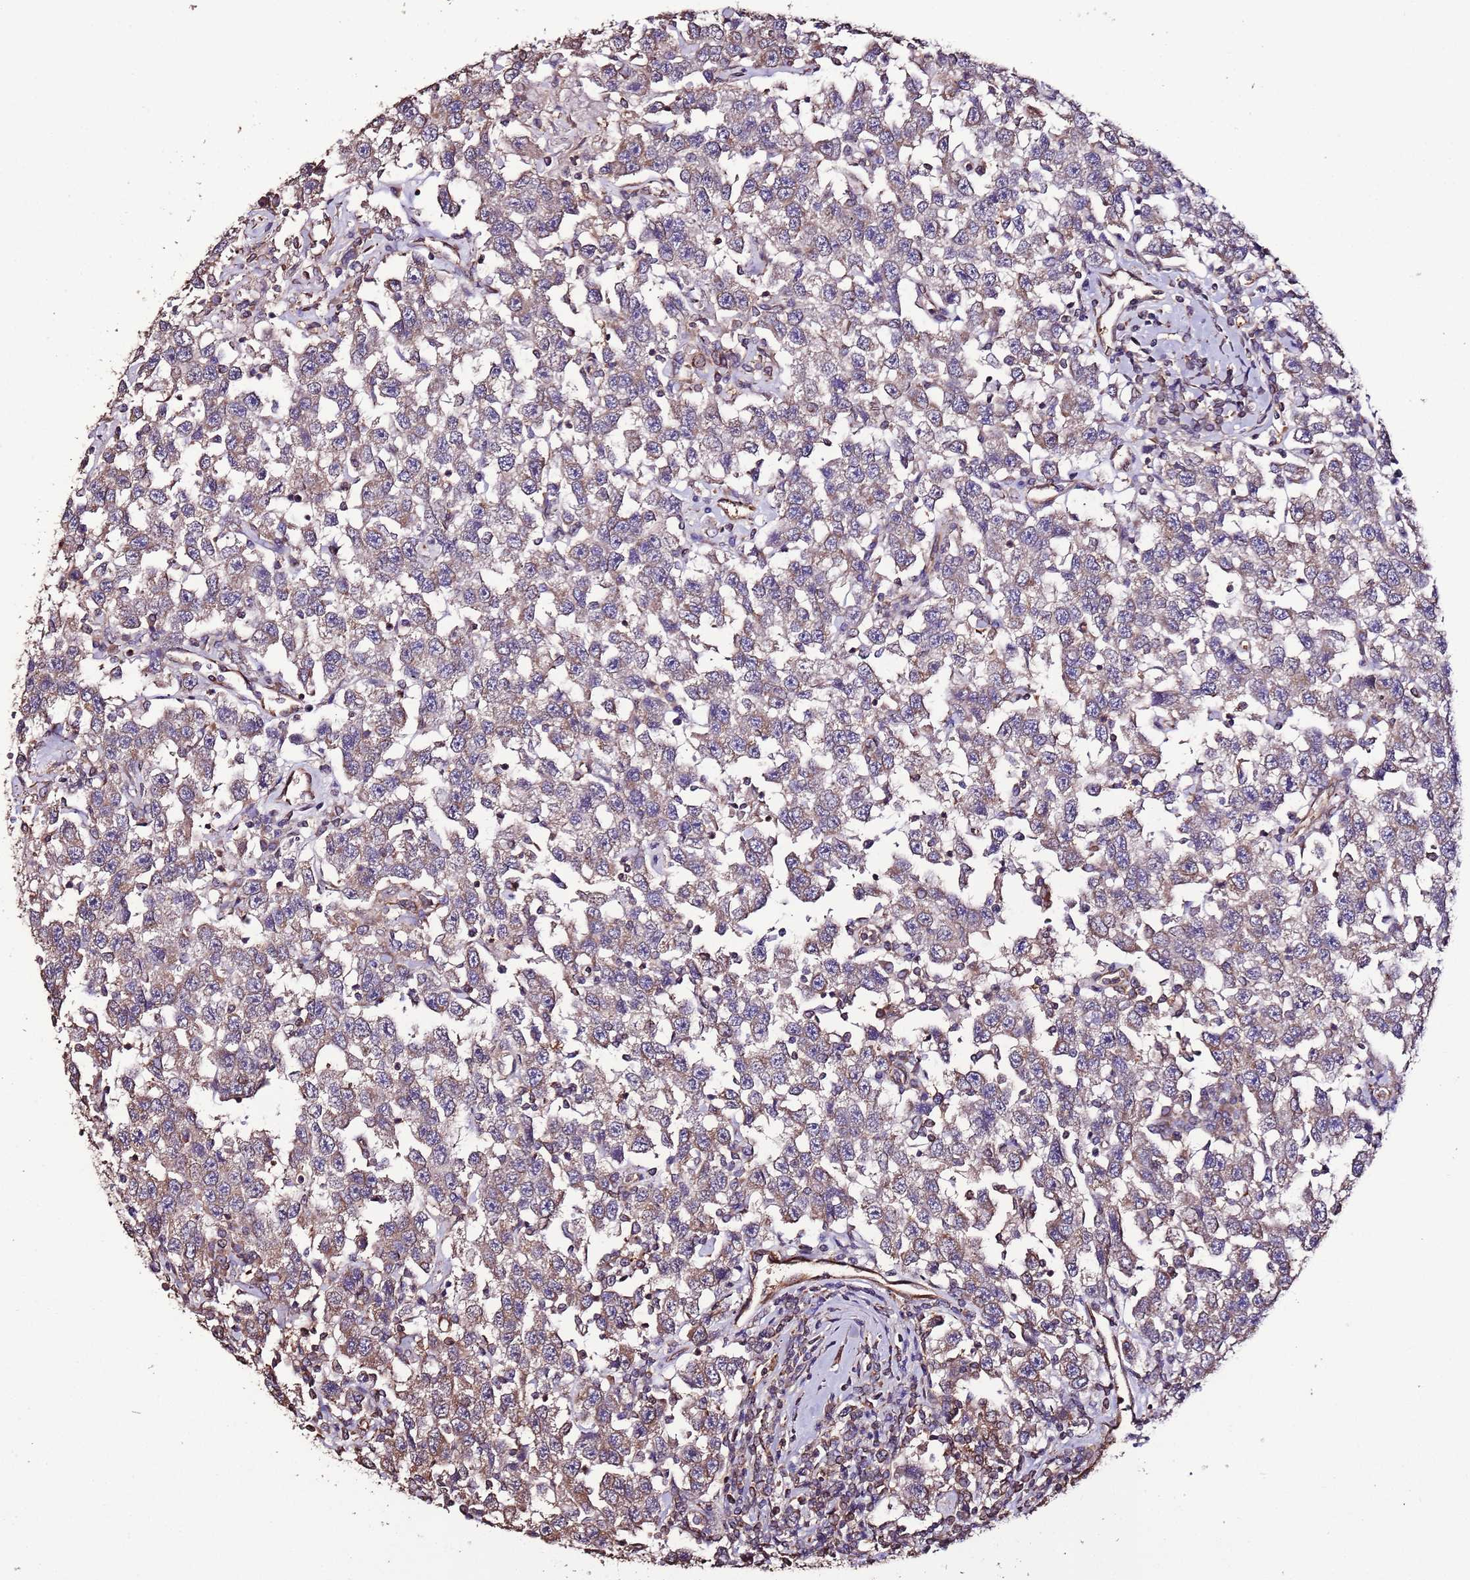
{"staining": {"intensity": "weak", "quantity": "25%-75%", "location": "cytoplasmic/membranous"}, "tissue": "testis cancer", "cell_type": "Tumor cells", "image_type": "cancer", "snomed": [{"axis": "morphology", "description": "Seminoma, NOS"}, {"axis": "topography", "description": "Testis"}], "caption": "Protein expression analysis of testis cancer exhibits weak cytoplasmic/membranous staining in approximately 25%-75% of tumor cells. (brown staining indicates protein expression, while blue staining denotes nuclei).", "gene": "SLC41A3", "patient": {"sex": "male", "age": 41}}